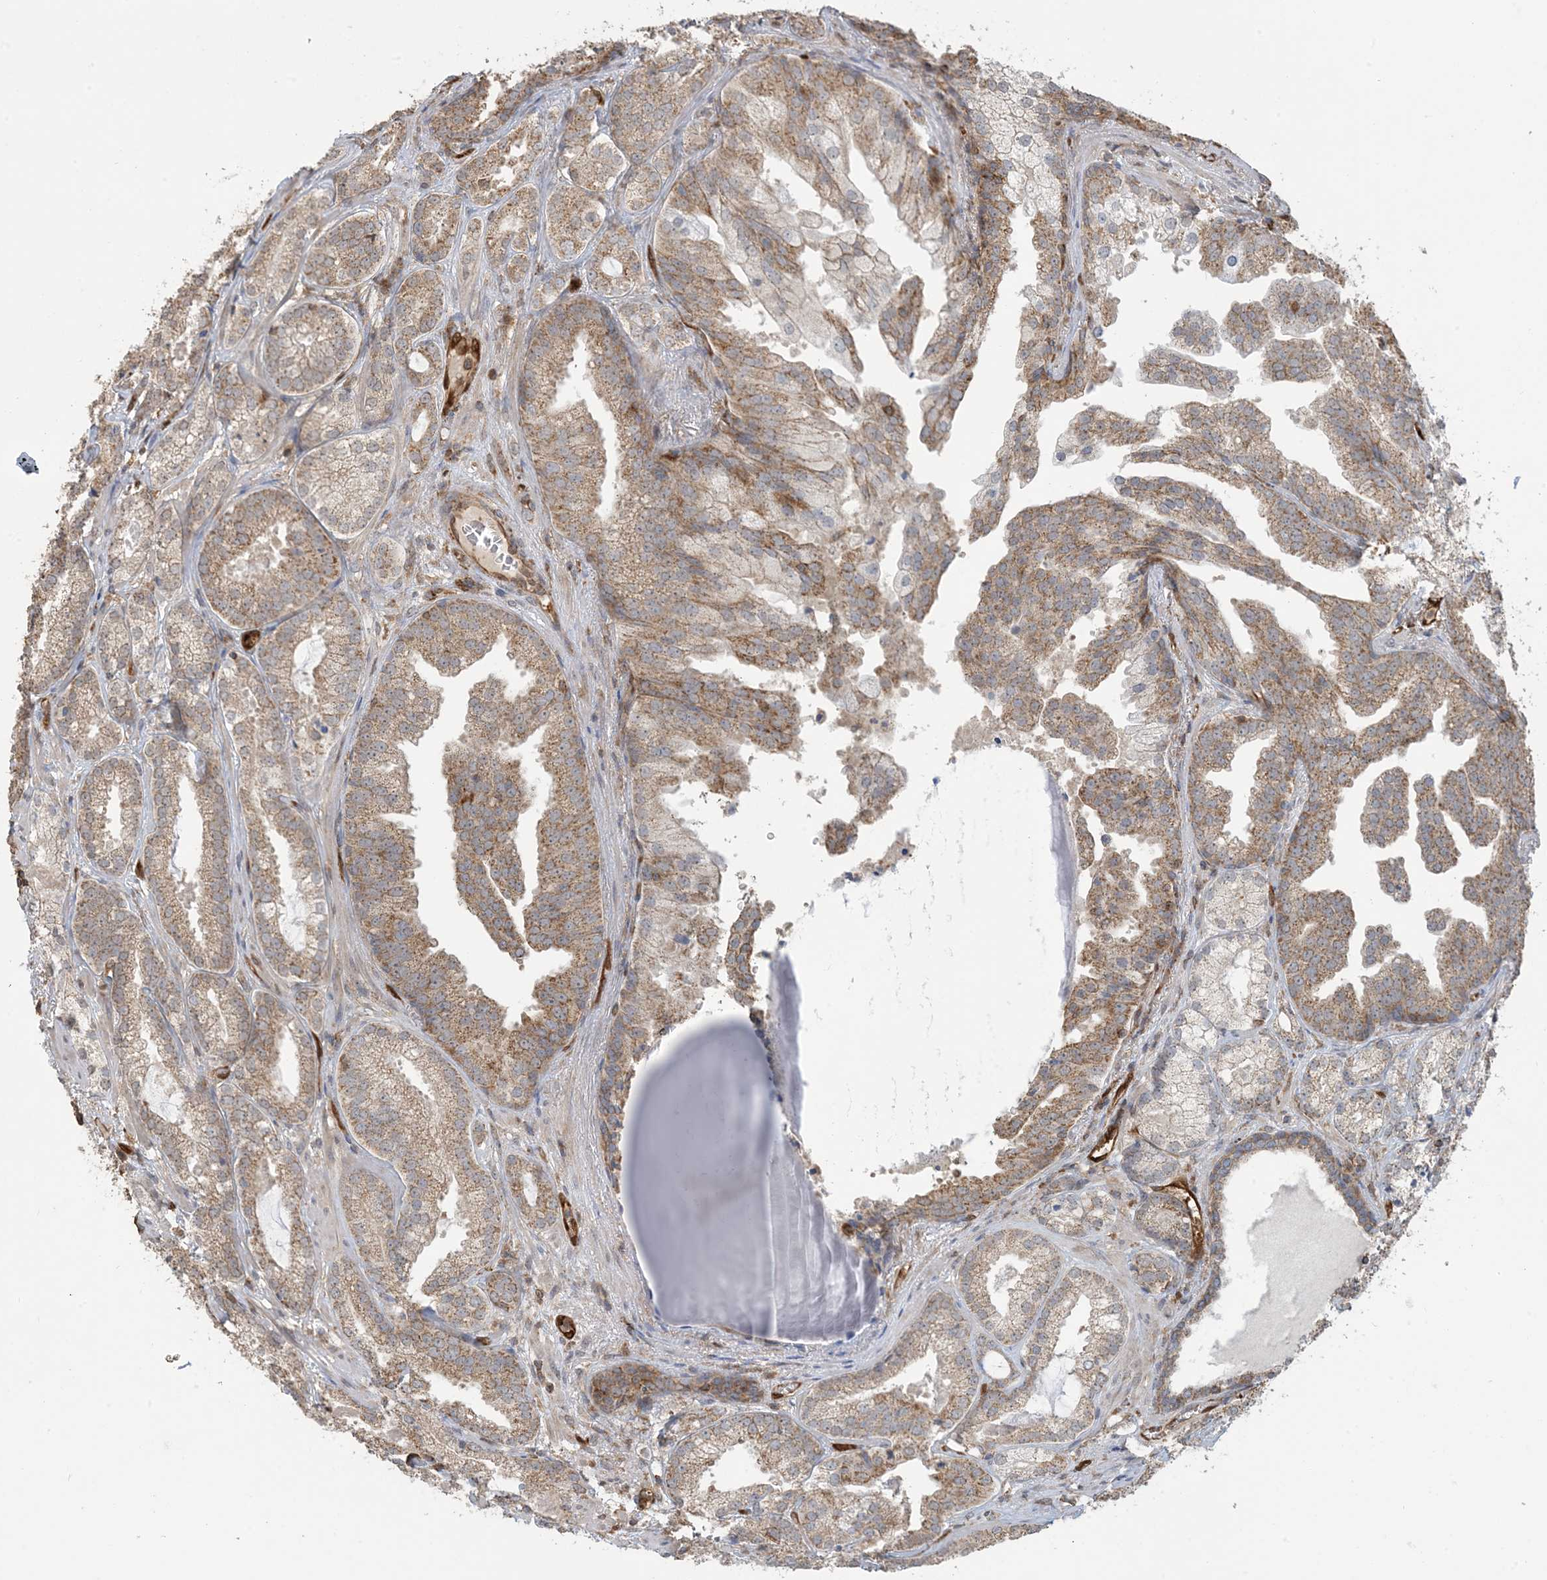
{"staining": {"intensity": "moderate", "quantity": ">75%", "location": "cytoplasmic/membranous"}, "tissue": "prostate cancer", "cell_type": "Tumor cells", "image_type": "cancer", "snomed": [{"axis": "morphology", "description": "Normal morphology"}, {"axis": "morphology", "description": "Adenocarcinoma, Low grade"}, {"axis": "topography", "description": "Prostate"}], "caption": "This image shows adenocarcinoma (low-grade) (prostate) stained with IHC to label a protein in brown. The cytoplasmic/membranous of tumor cells show moderate positivity for the protein. Nuclei are counter-stained blue.", "gene": "PPM1F", "patient": {"sex": "male", "age": 72}}